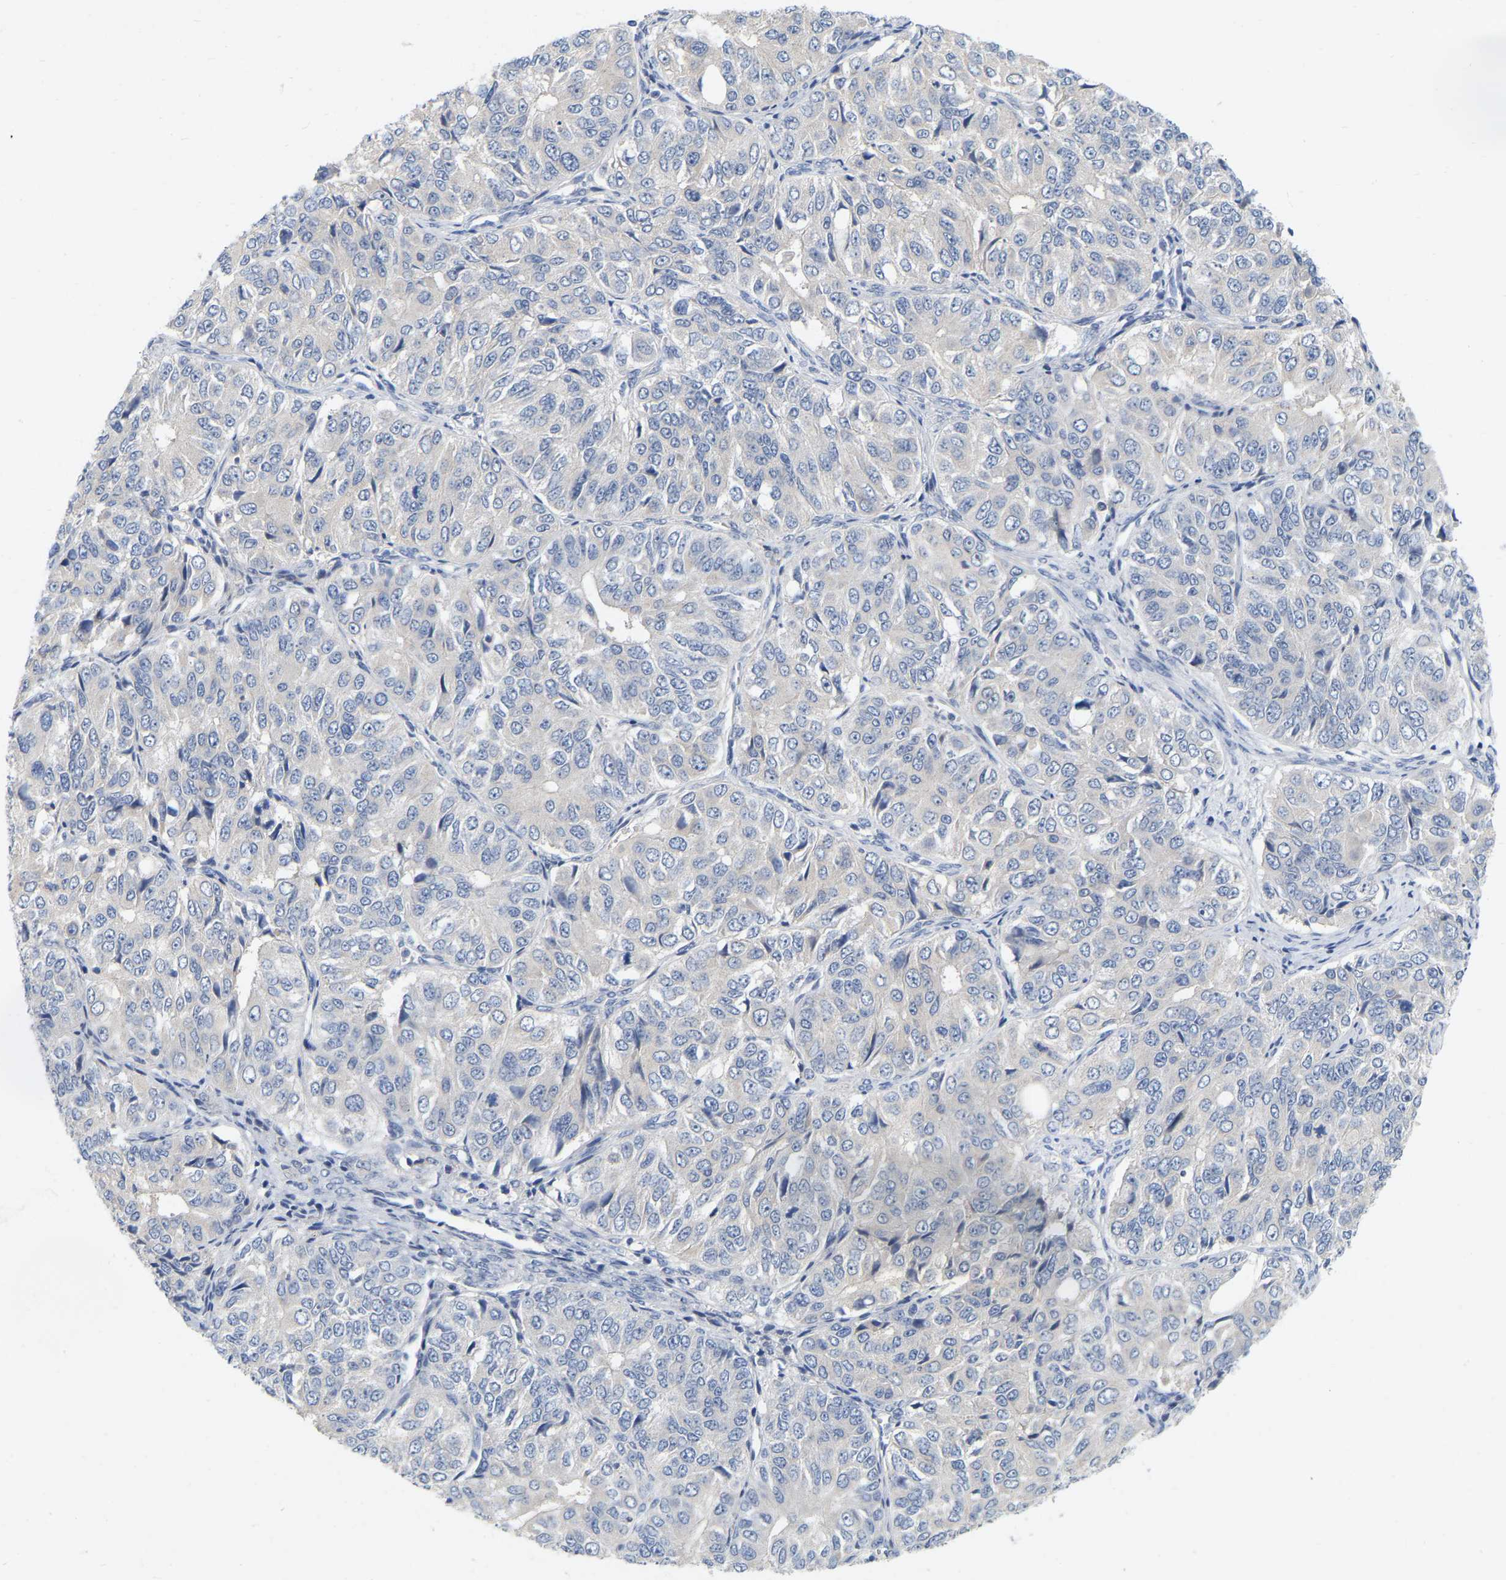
{"staining": {"intensity": "negative", "quantity": "none", "location": "none"}, "tissue": "ovarian cancer", "cell_type": "Tumor cells", "image_type": "cancer", "snomed": [{"axis": "morphology", "description": "Carcinoma, endometroid"}, {"axis": "topography", "description": "Ovary"}], "caption": "DAB immunohistochemical staining of human ovarian cancer (endometroid carcinoma) shows no significant expression in tumor cells. (Stains: DAB IHC with hematoxylin counter stain, Microscopy: brightfield microscopy at high magnification).", "gene": "WIPI2", "patient": {"sex": "female", "age": 51}}